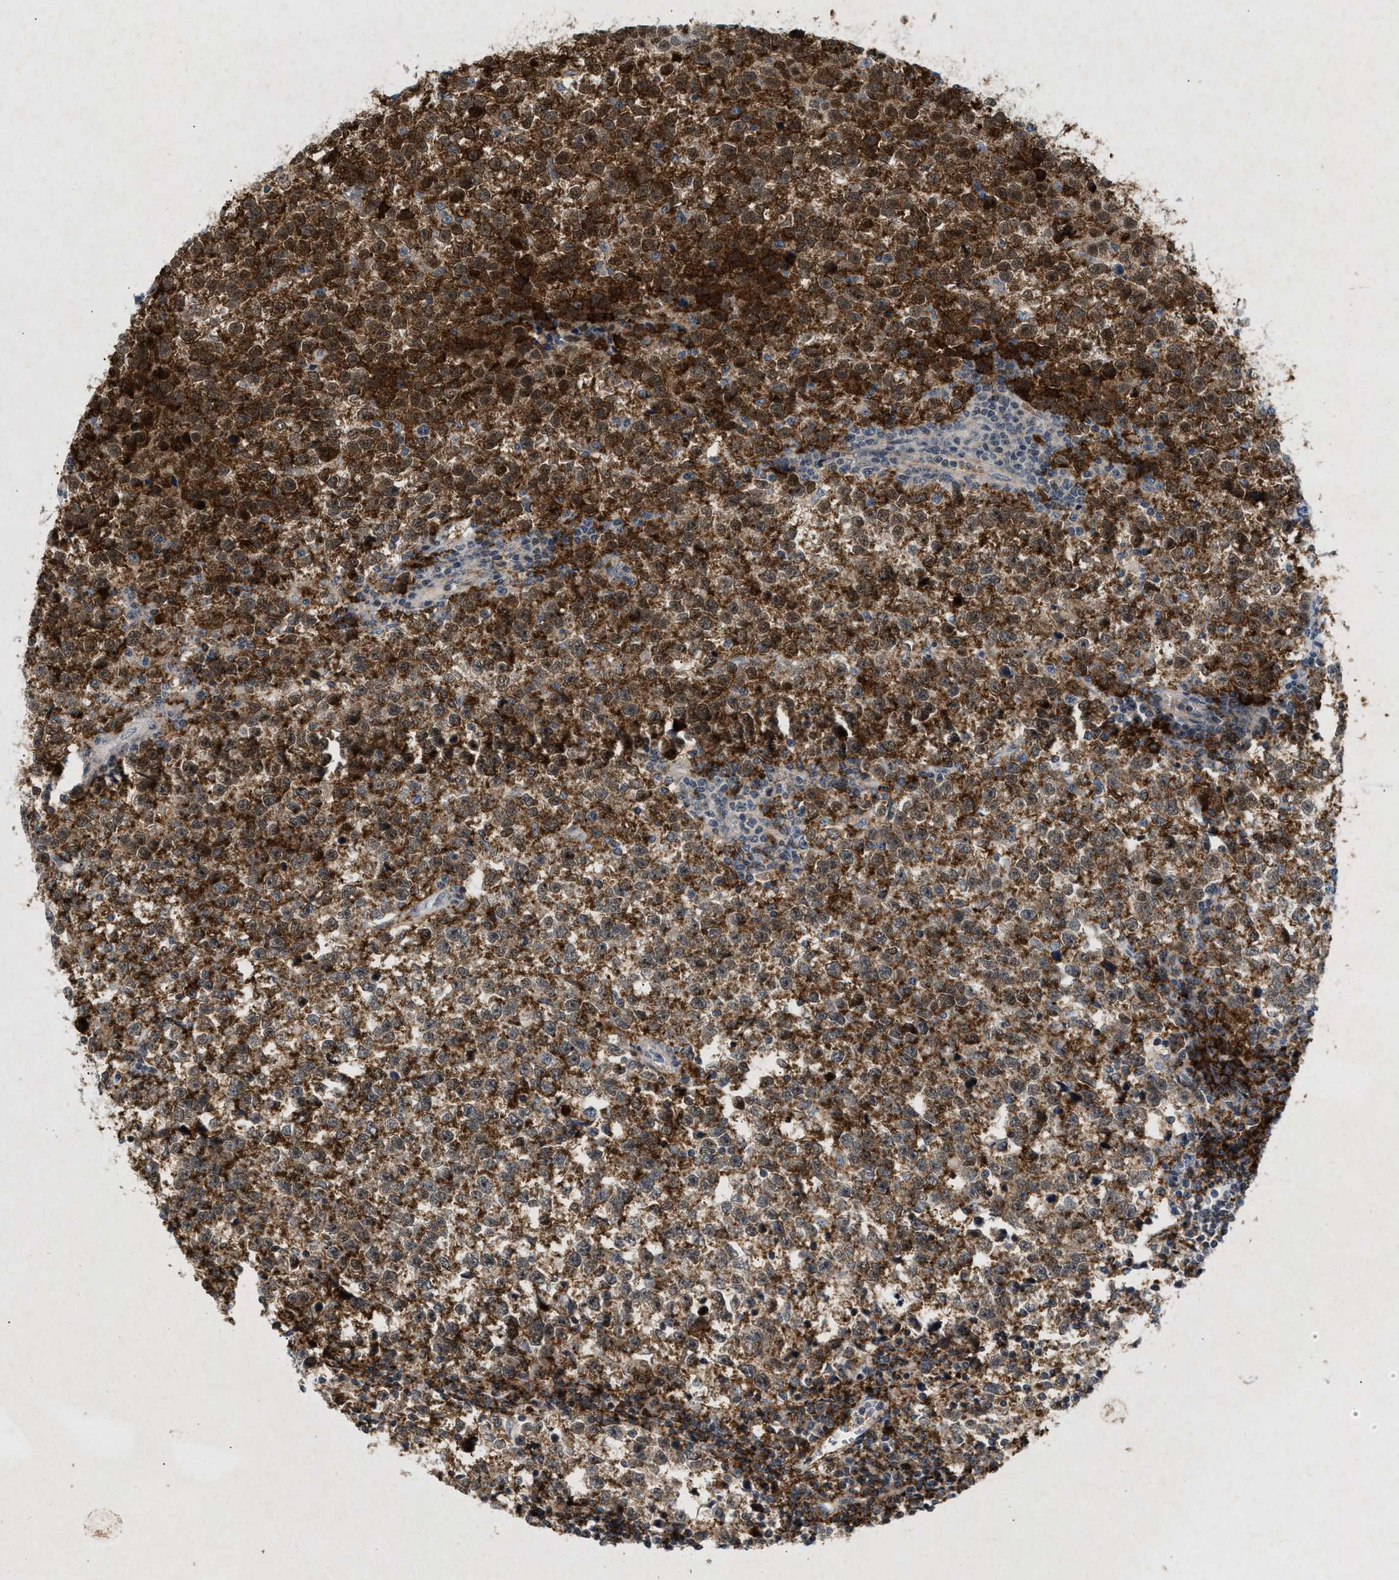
{"staining": {"intensity": "strong", "quantity": ">75%", "location": "cytoplasmic/membranous,nuclear"}, "tissue": "testis cancer", "cell_type": "Tumor cells", "image_type": "cancer", "snomed": [{"axis": "morphology", "description": "Normal tissue, NOS"}, {"axis": "morphology", "description": "Seminoma, NOS"}, {"axis": "topography", "description": "Testis"}], "caption": "A high amount of strong cytoplasmic/membranous and nuclear staining is appreciated in about >75% of tumor cells in seminoma (testis) tissue.", "gene": "ZPR1", "patient": {"sex": "male", "age": 43}}